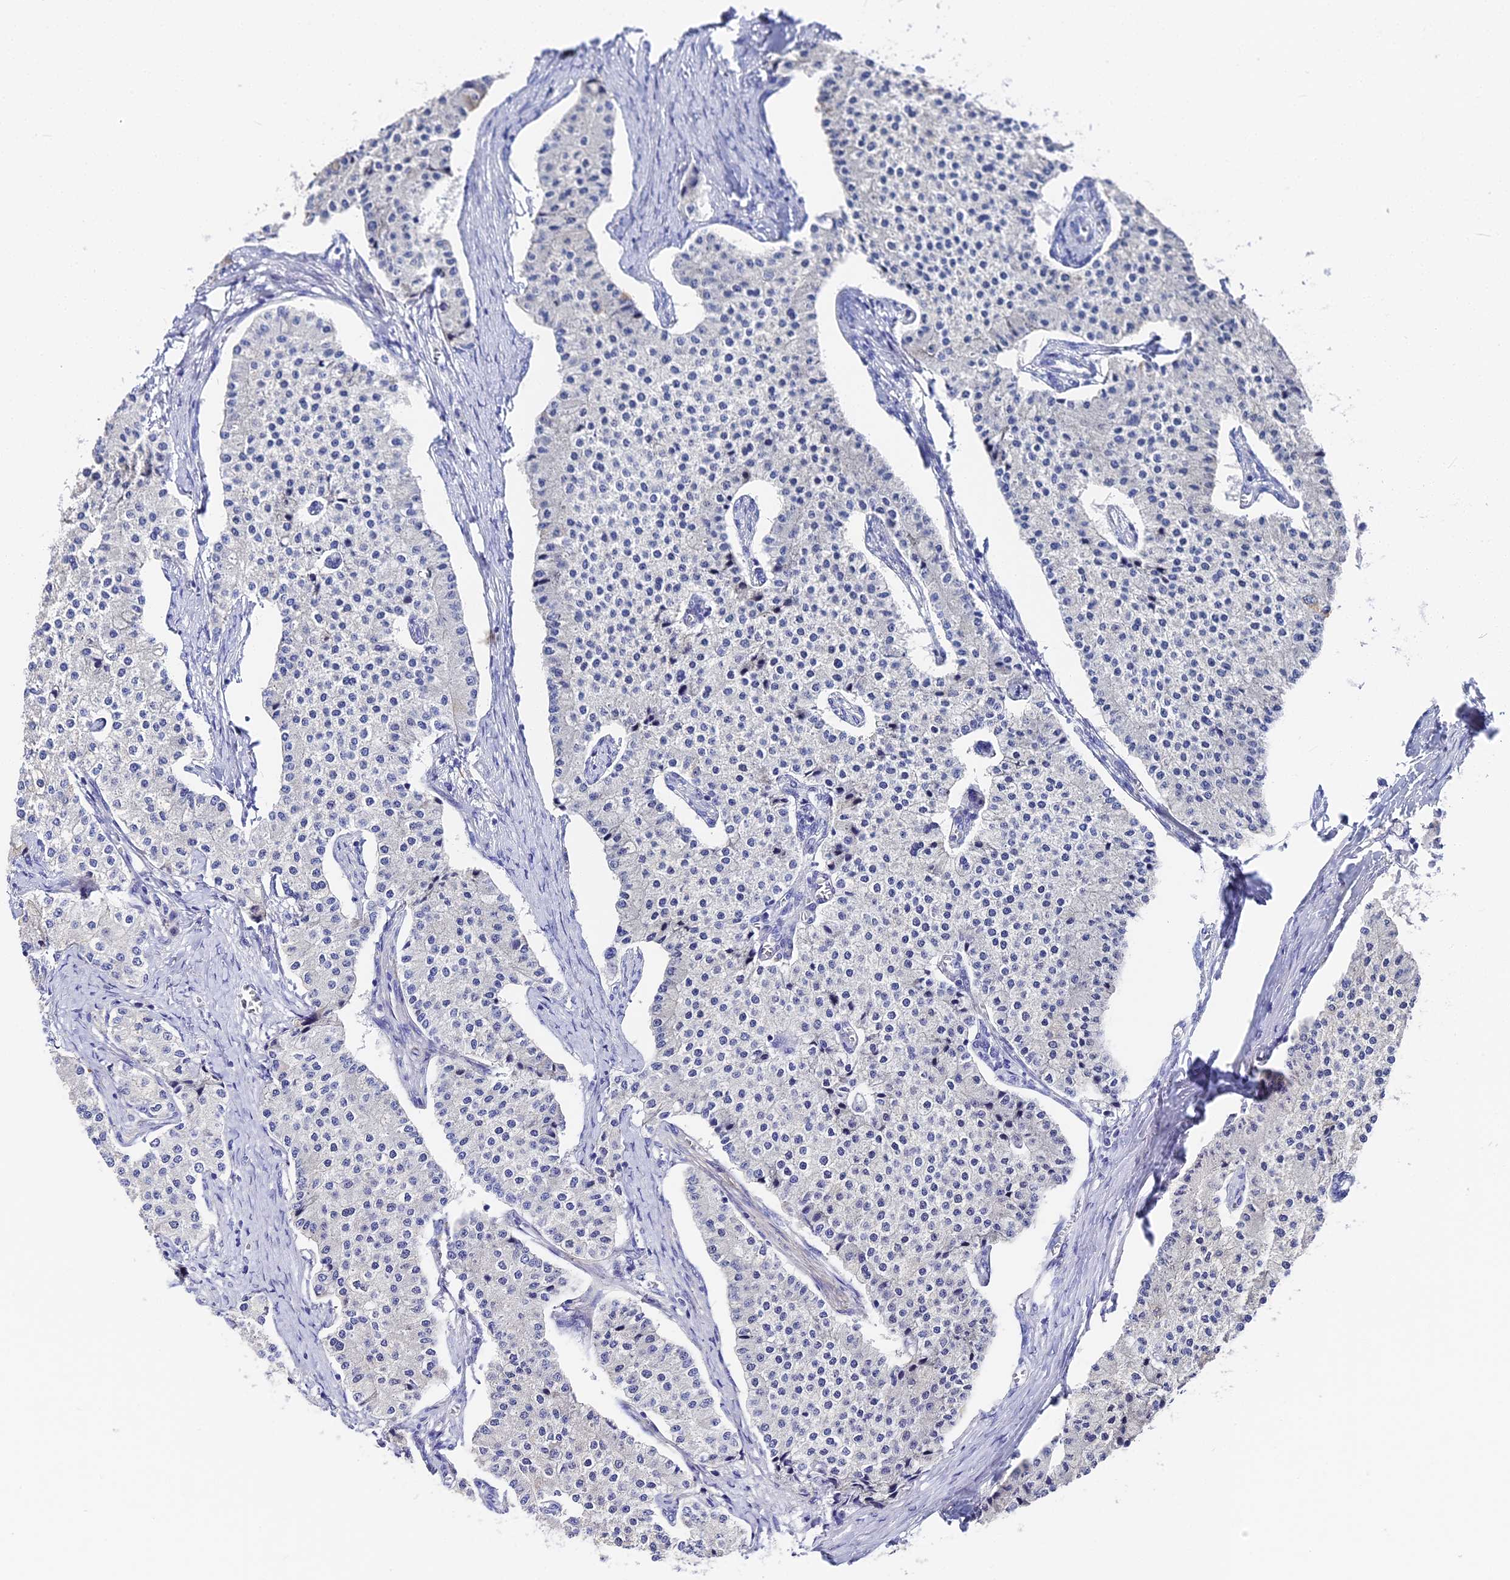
{"staining": {"intensity": "negative", "quantity": "none", "location": "none"}, "tissue": "carcinoid", "cell_type": "Tumor cells", "image_type": "cancer", "snomed": [{"axis": "morphology", "description": "Carcinoid, malignant, NOS"}, {"axis": "topography", "description": "Colon"}], "caption": "A micrograph of human carcinoid is negative for staining in tumor cells.", "gene": "VPS33B", "patient": {"sex": "female", "age": 52}}